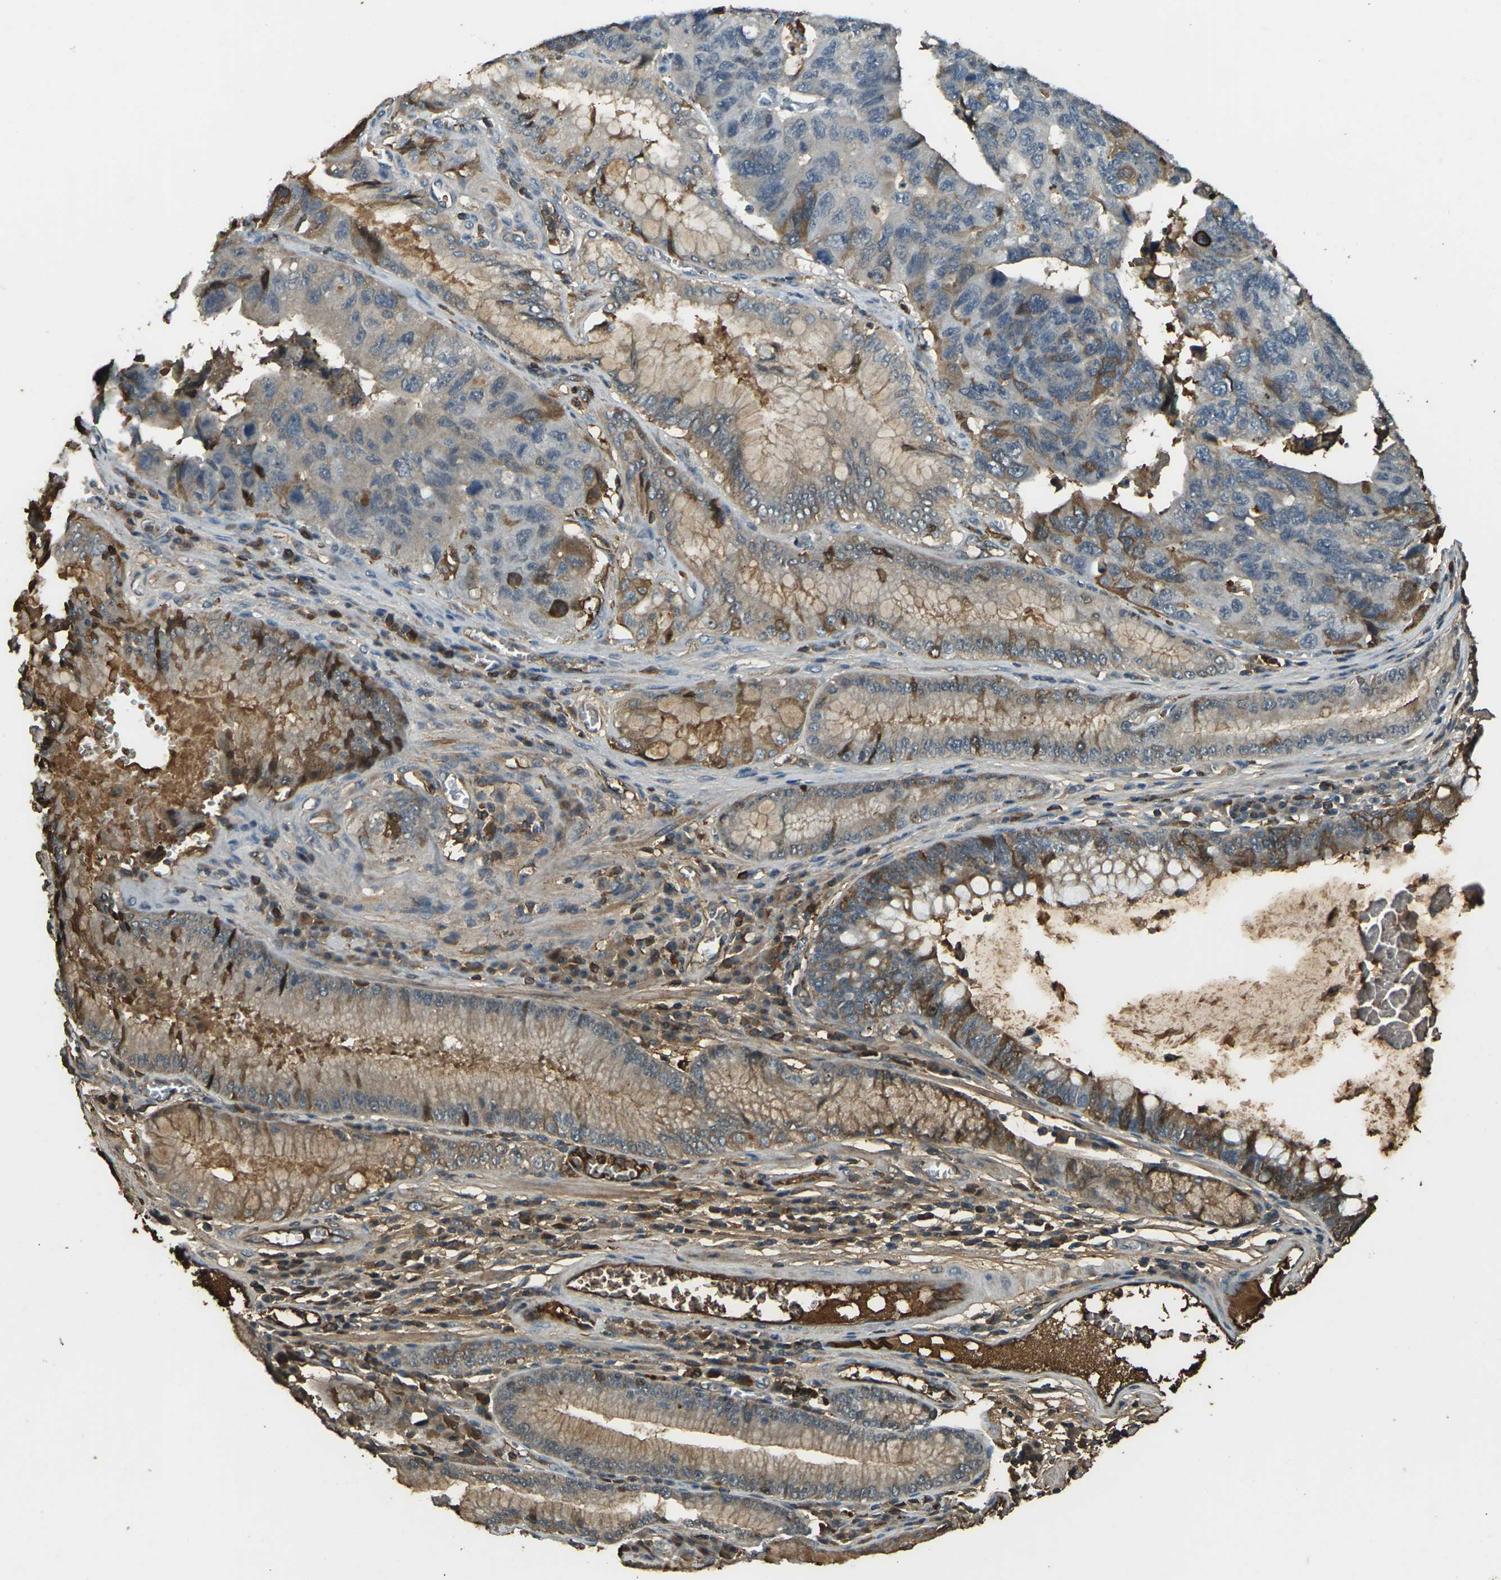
{"staining": {"intensity": "weak", "quantity": ">75%", "location": "cytoplasmic/membranous"}, "tissue": "stomach cancer", "cell_type": "Tumor cells", "image_type": "cancer", "snomed": [{"axis": "morphology", "description": "Adenocarcinoma, NOS"}, {"axis": "topography", "description": "Stomach"}], "caption": "High-power microscopy captured an immunohistochemistry image of stomach cancer (adenocarcinoma), revealing weak cytoplasmic/membranous staining in approximately >75% of tumor cells.", "gene": "CYP1B1", "patient": {"sex": "male", "age": 59}}